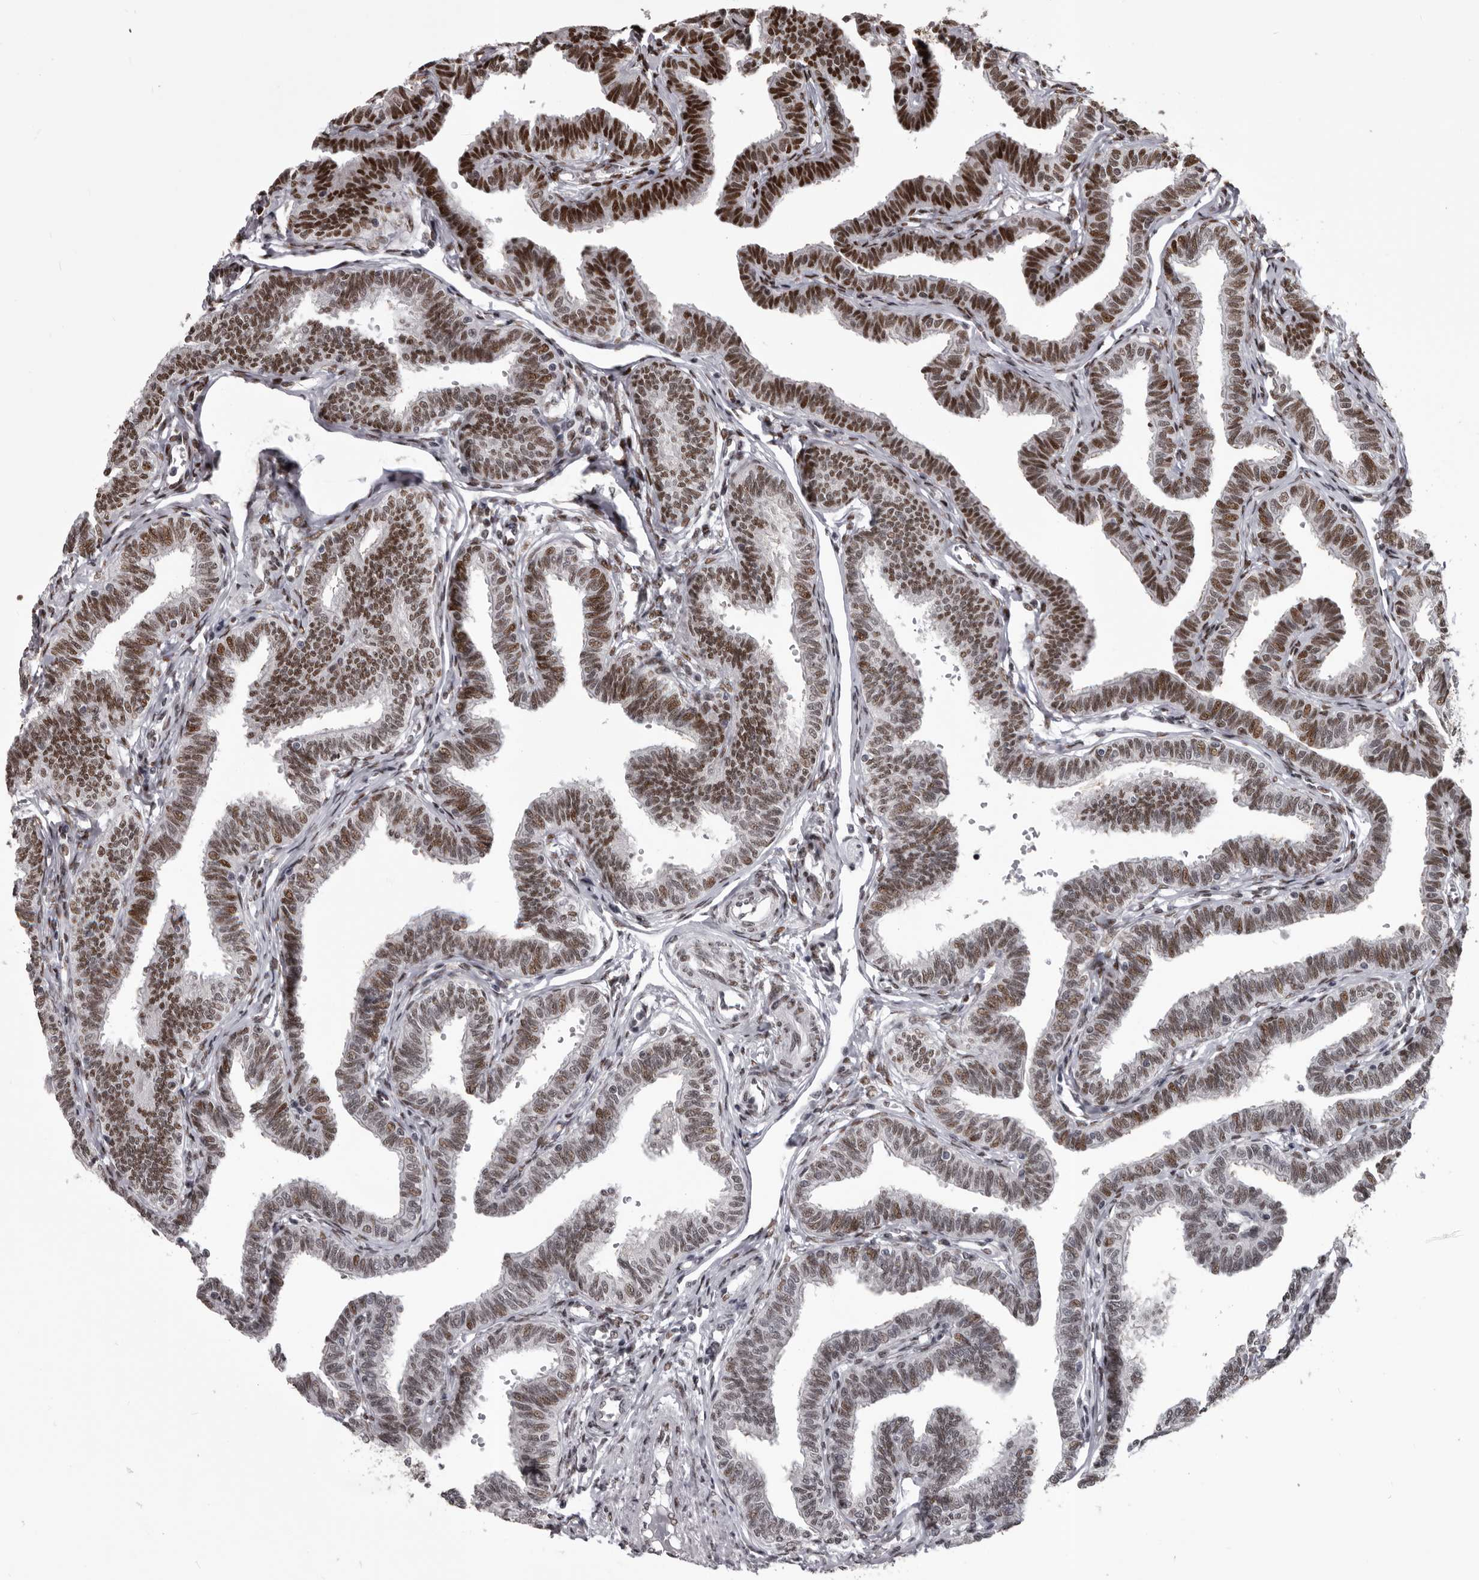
{"staining": {"intensity": "strong", "quantity": ">75%", "location": "nuclear"}, "tissue": "fallopian tube", "cell_type": "Glandular cells", "image_type": "normal", "snomed": [{"axis": "morphology", "description": "Normal tissue, NOS"}, {"axis": "topography", "description": "Fallopian tube"}, {"axis": "topography", "description": "Ovary"}], "caption": "IHC histopathology image of benign fallopian tube: fallopian tube stained using IHC reveals high levels of strong protein expression localized specifically in the nuclear of glandular cells, appearing as a nuclear brown color.", "gene": "NUMA1", "patient": {"sex": "female", "age": 23}}